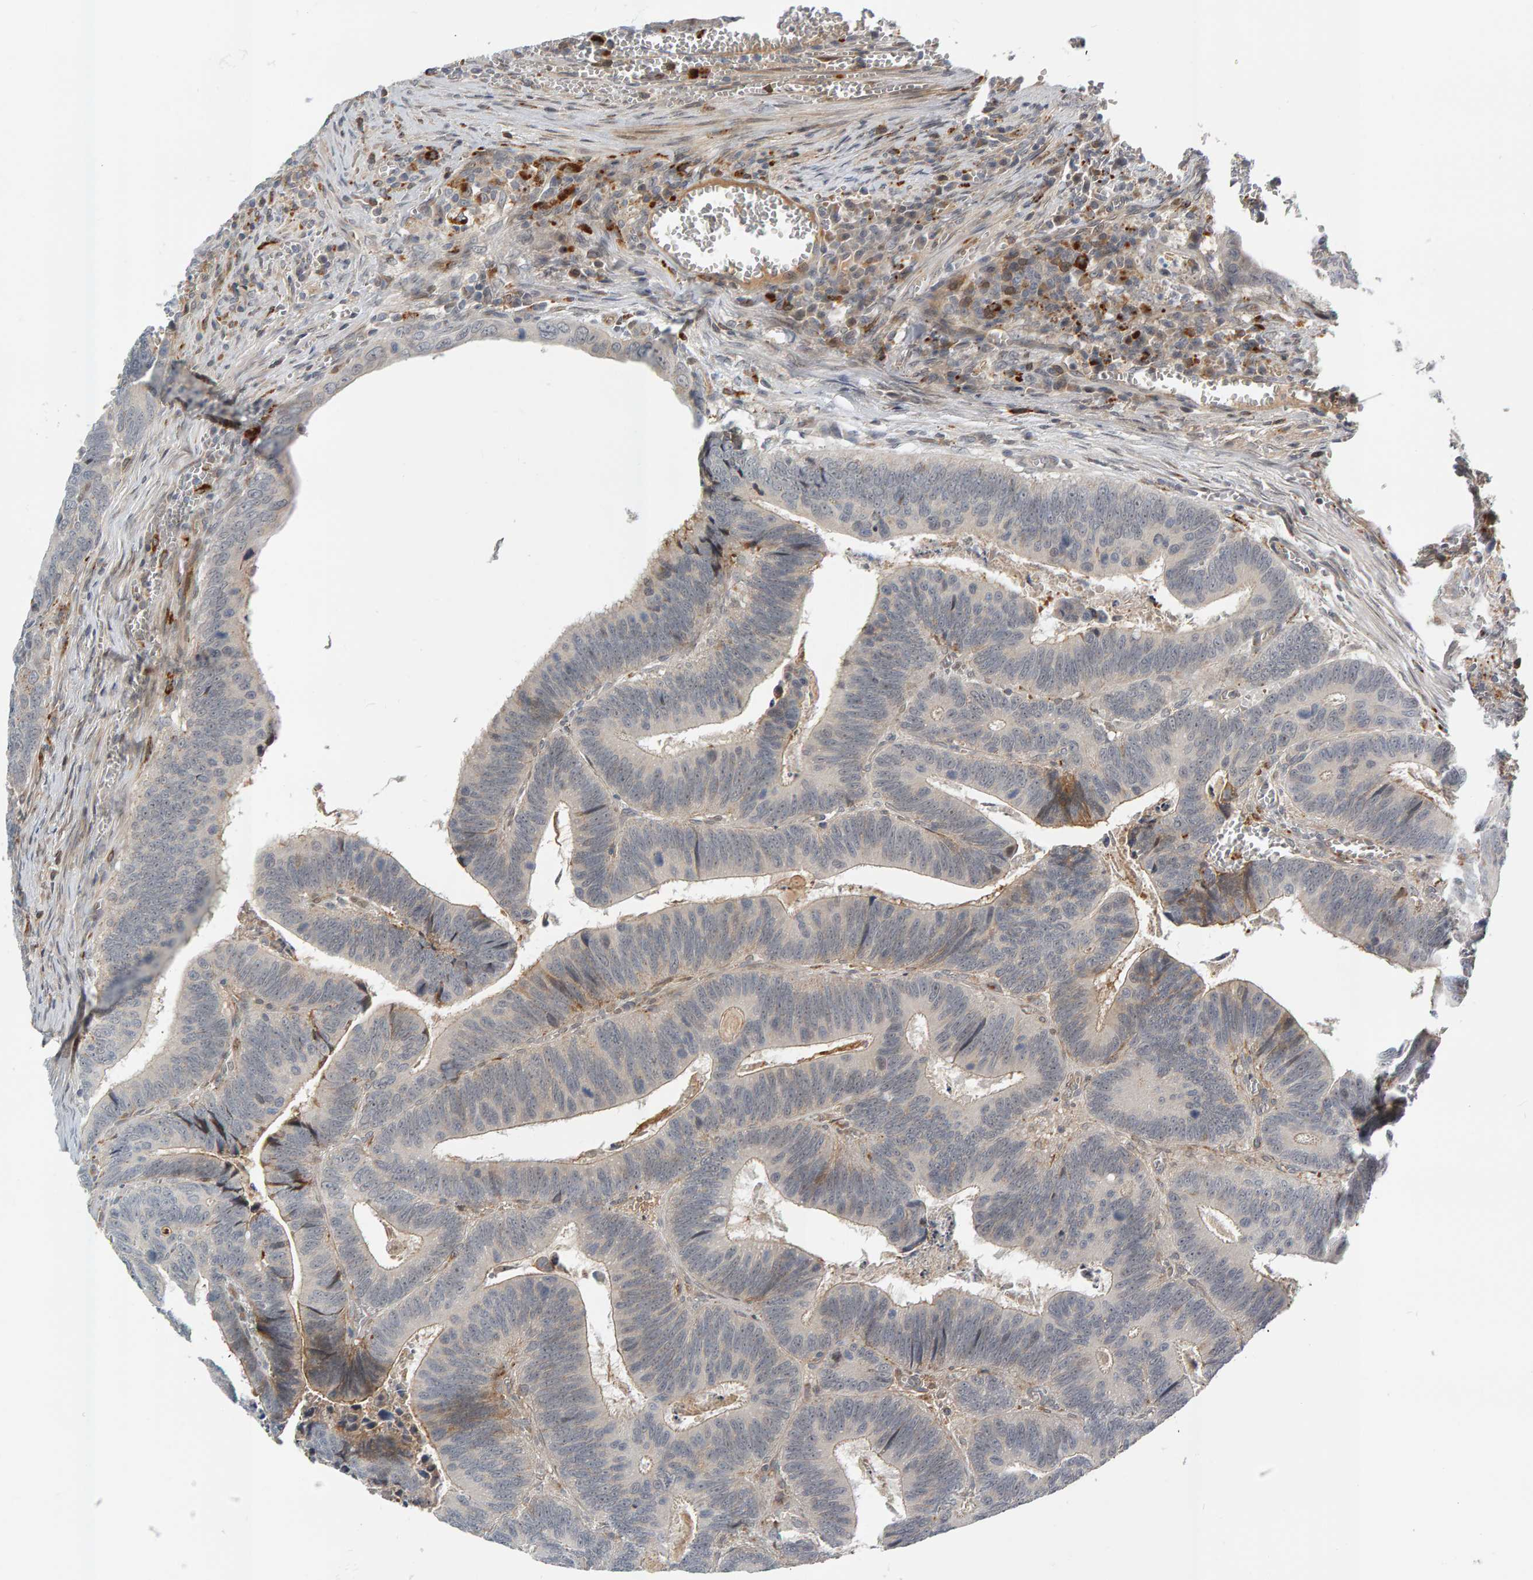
{"staining": {"intensity": "negative", "quantity": "none", "location": "none"}, "tissue": "colorectal cancer", "cell_type": "Tumor cells", "image_type": "cancer", "snomed": [{"axis": "morphology", "description": "Inflammation, NOS"}, {"axis": "morphology", "description": "Adenocarcinoma, NOS"}, {"axis": "topography", "description": "Colon"}], "caption": "The micrograph demonstrates no staining of tumor cells in colorectal adenocarcinoma. Brightfield microscopy of IHC stained with DAB (3,3'-diaminobenzidine) (brown) and hematoxylin (blue), captured at high magnification.", "gene": "ZNF160", "patient": {"sex": "male", "age": 72}}